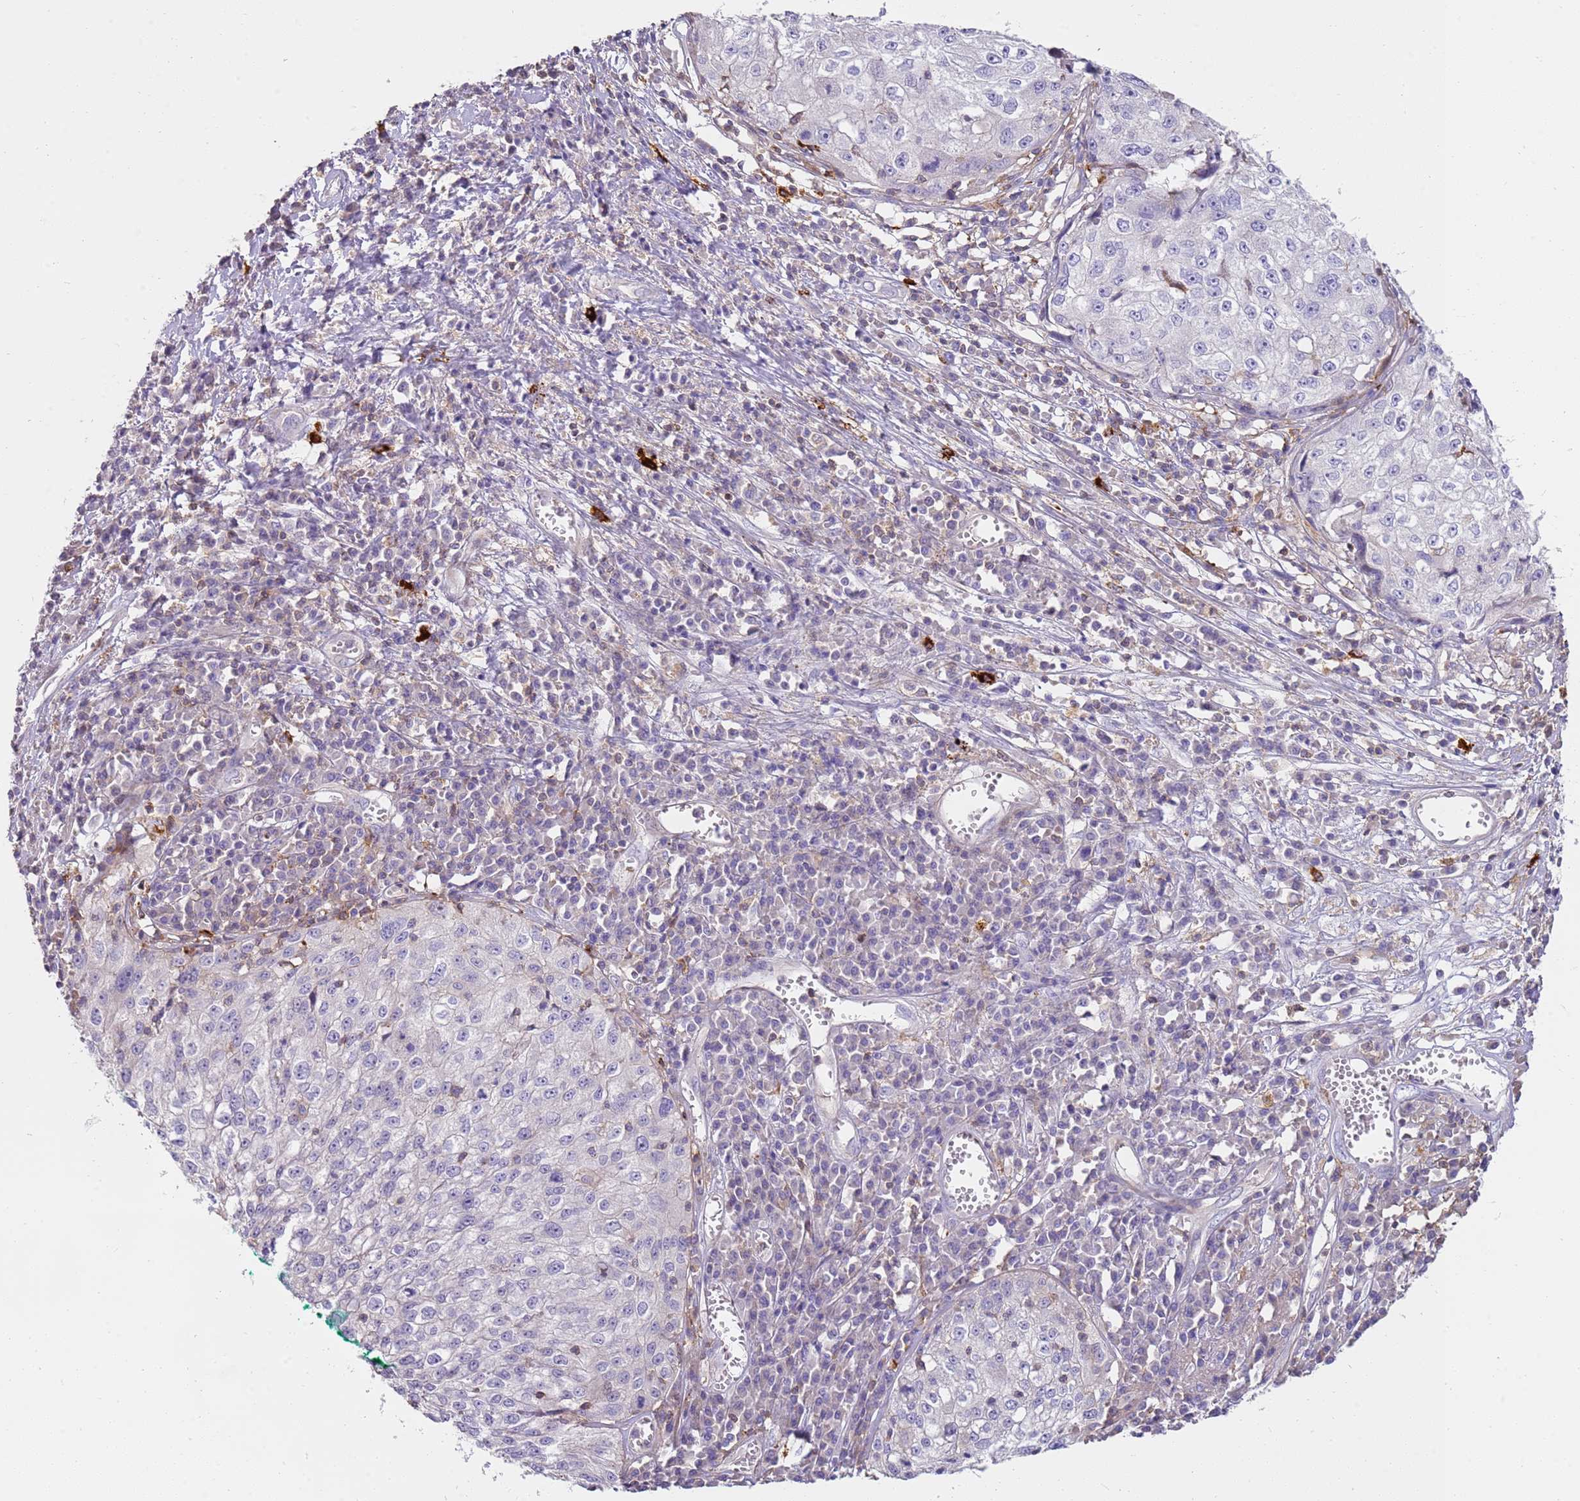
{"staining": {"intensity": "negative", "quantity": "none", "location": "none"}, "tissue": "cervical cancer", "cell_type": "Tumor cells", "image_type": "cancer", "snomed": [{"axis": "morphology", "description": "Squamous cell carcinoma, NOS"}, {"axis": "topography", "description": "Cervix"}], "caption": "A micrograph of cervical cancer stained for a protein shows no brown staining in tumor cells. (DAB immunohistochemistry with hematoxylin counter stain).", "gene": "FPR1", "patient": {"sex": "female", "age": 57}}